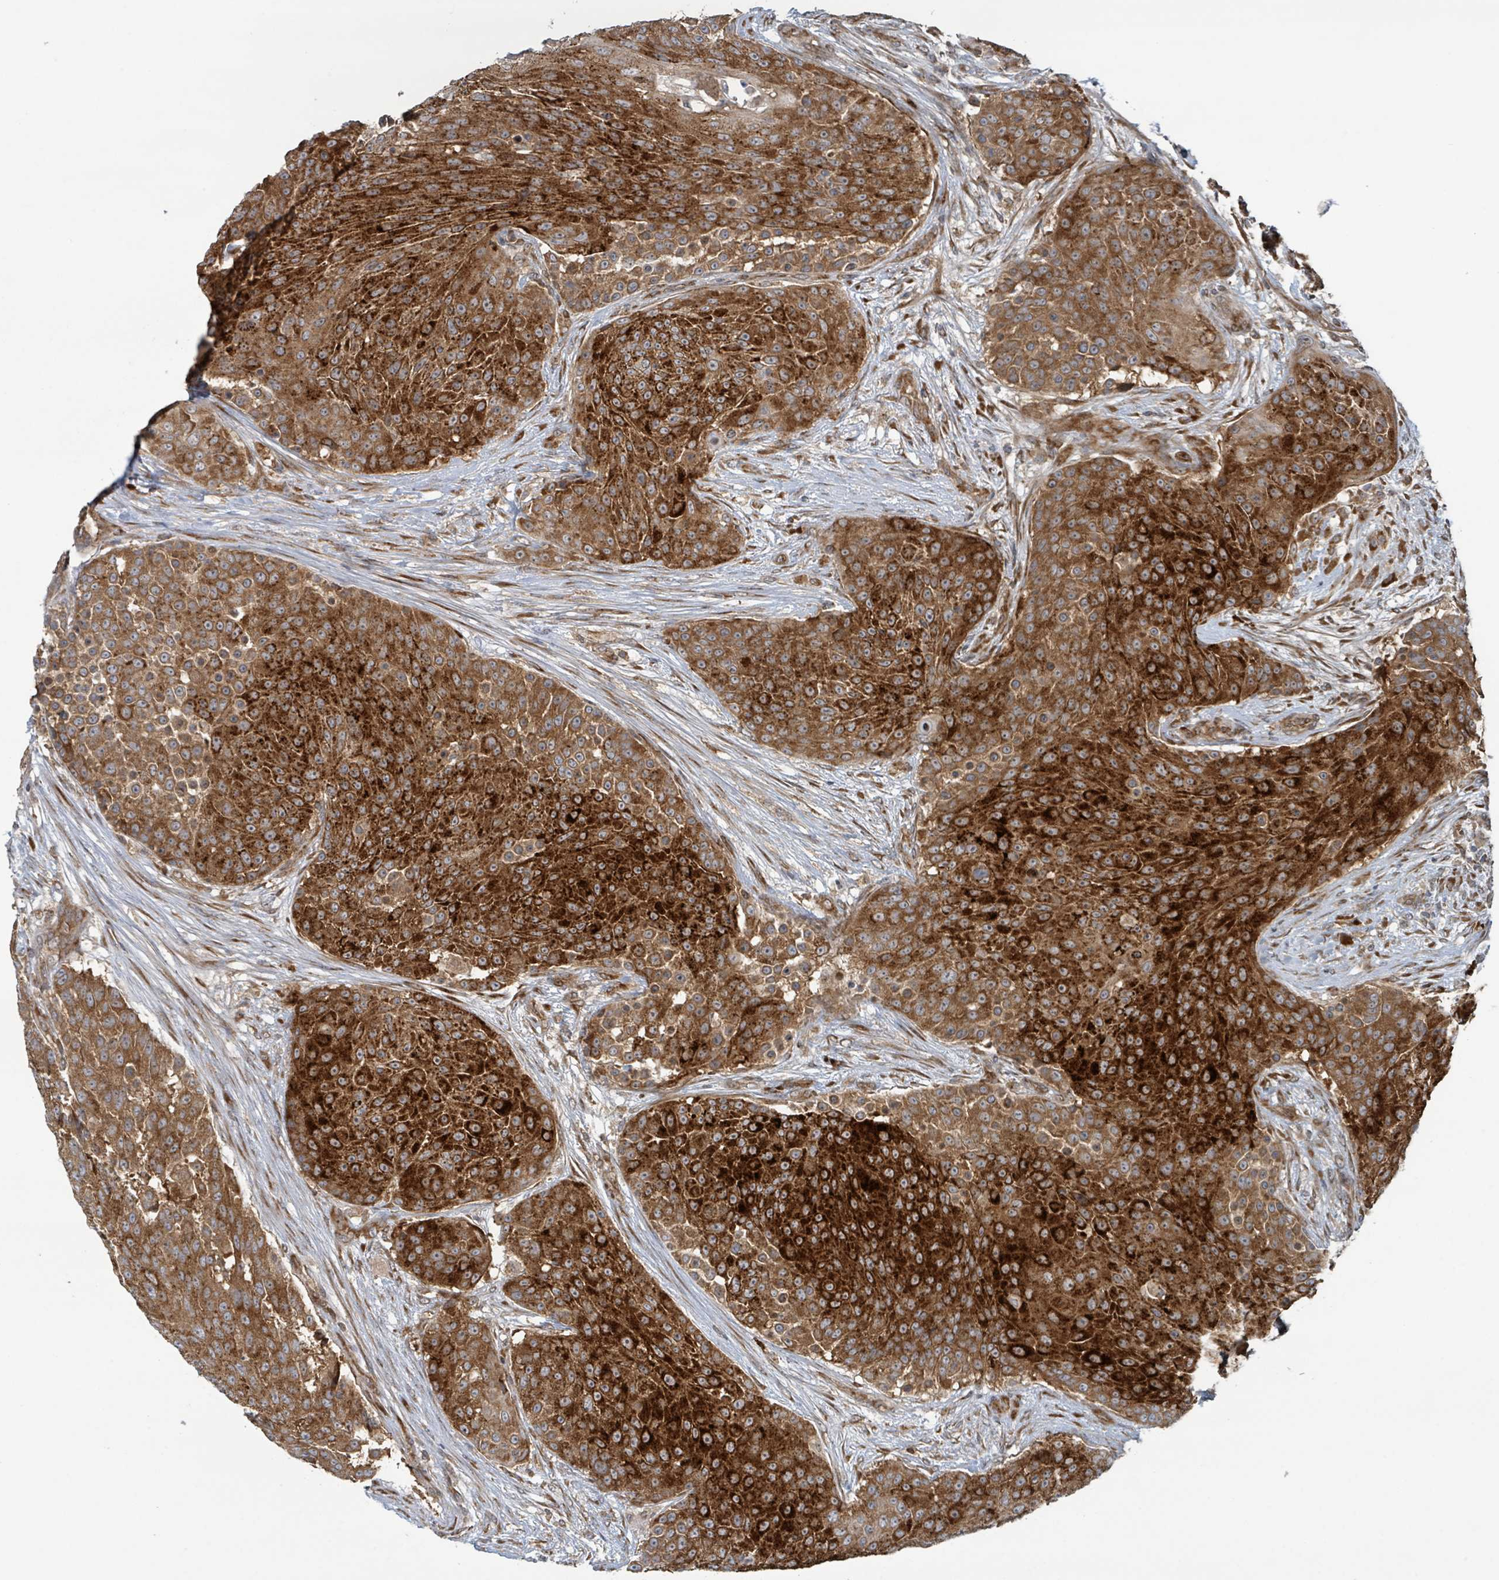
{"staining": {"intensity": "strong", "quantity": ">75%", "location": "cytoplasmic/membranous"}, "tissue": "urothelial cancer", "cell_type": "Tumor cells", "image_type": "cancer", "snomed": [{"axis": "morphology", "description": "Urothelial carcinoma, High grade"}, {"axis": "topography", "description": "Urinary bladder"}], "caption": "High-grade urothelial carcinoma was stained to show a protein in brown. There is high levels of strong cytoplasmic/membranous staining in about >75% of tumor cells.", "gene": "OR51E1", "patient": {"sex": "female", "age": 63}}